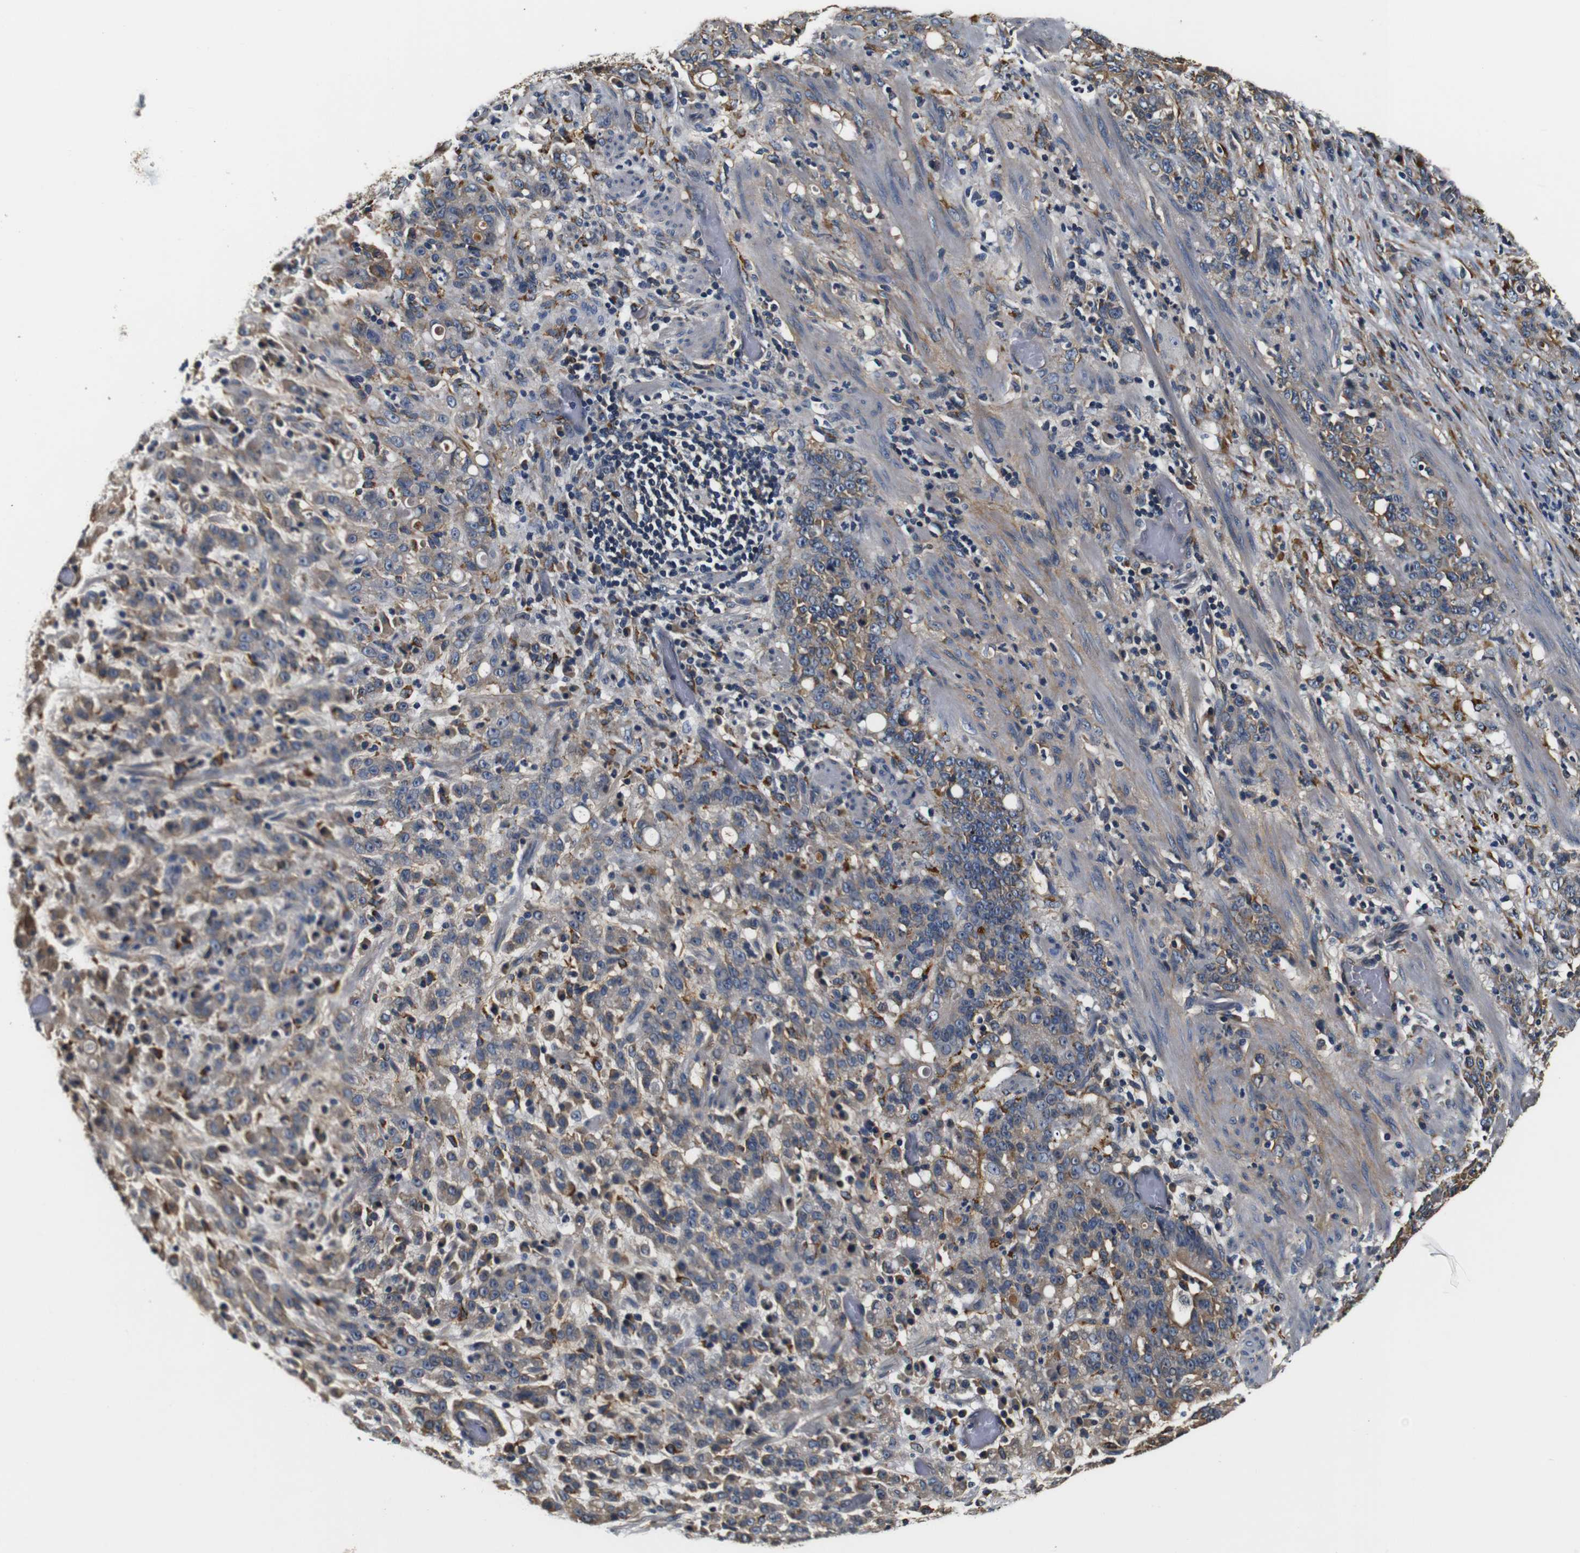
{"staining": {"intensity": "weak", "quantity": ">75%", "location": "cytoplasmic/membranous"}, "tissue": "stomach cancer", "cell_type": "Tumor cells", "image_type": "cancer", "snomed": [{"axis": "morphology", "description": "Adenocarcinoma, NOS"}, {"axis": "topography", "description": "Stomach, lower"}], "caption": "Tumor cells display weak cytoplasmic/membranous staining in approximately >75% of cells in stomach cancer (adenocarcinoma). Nuclei are stained in blue.", "gene": "COL1A1", "patient": {"sex": "male", "age": 88}}